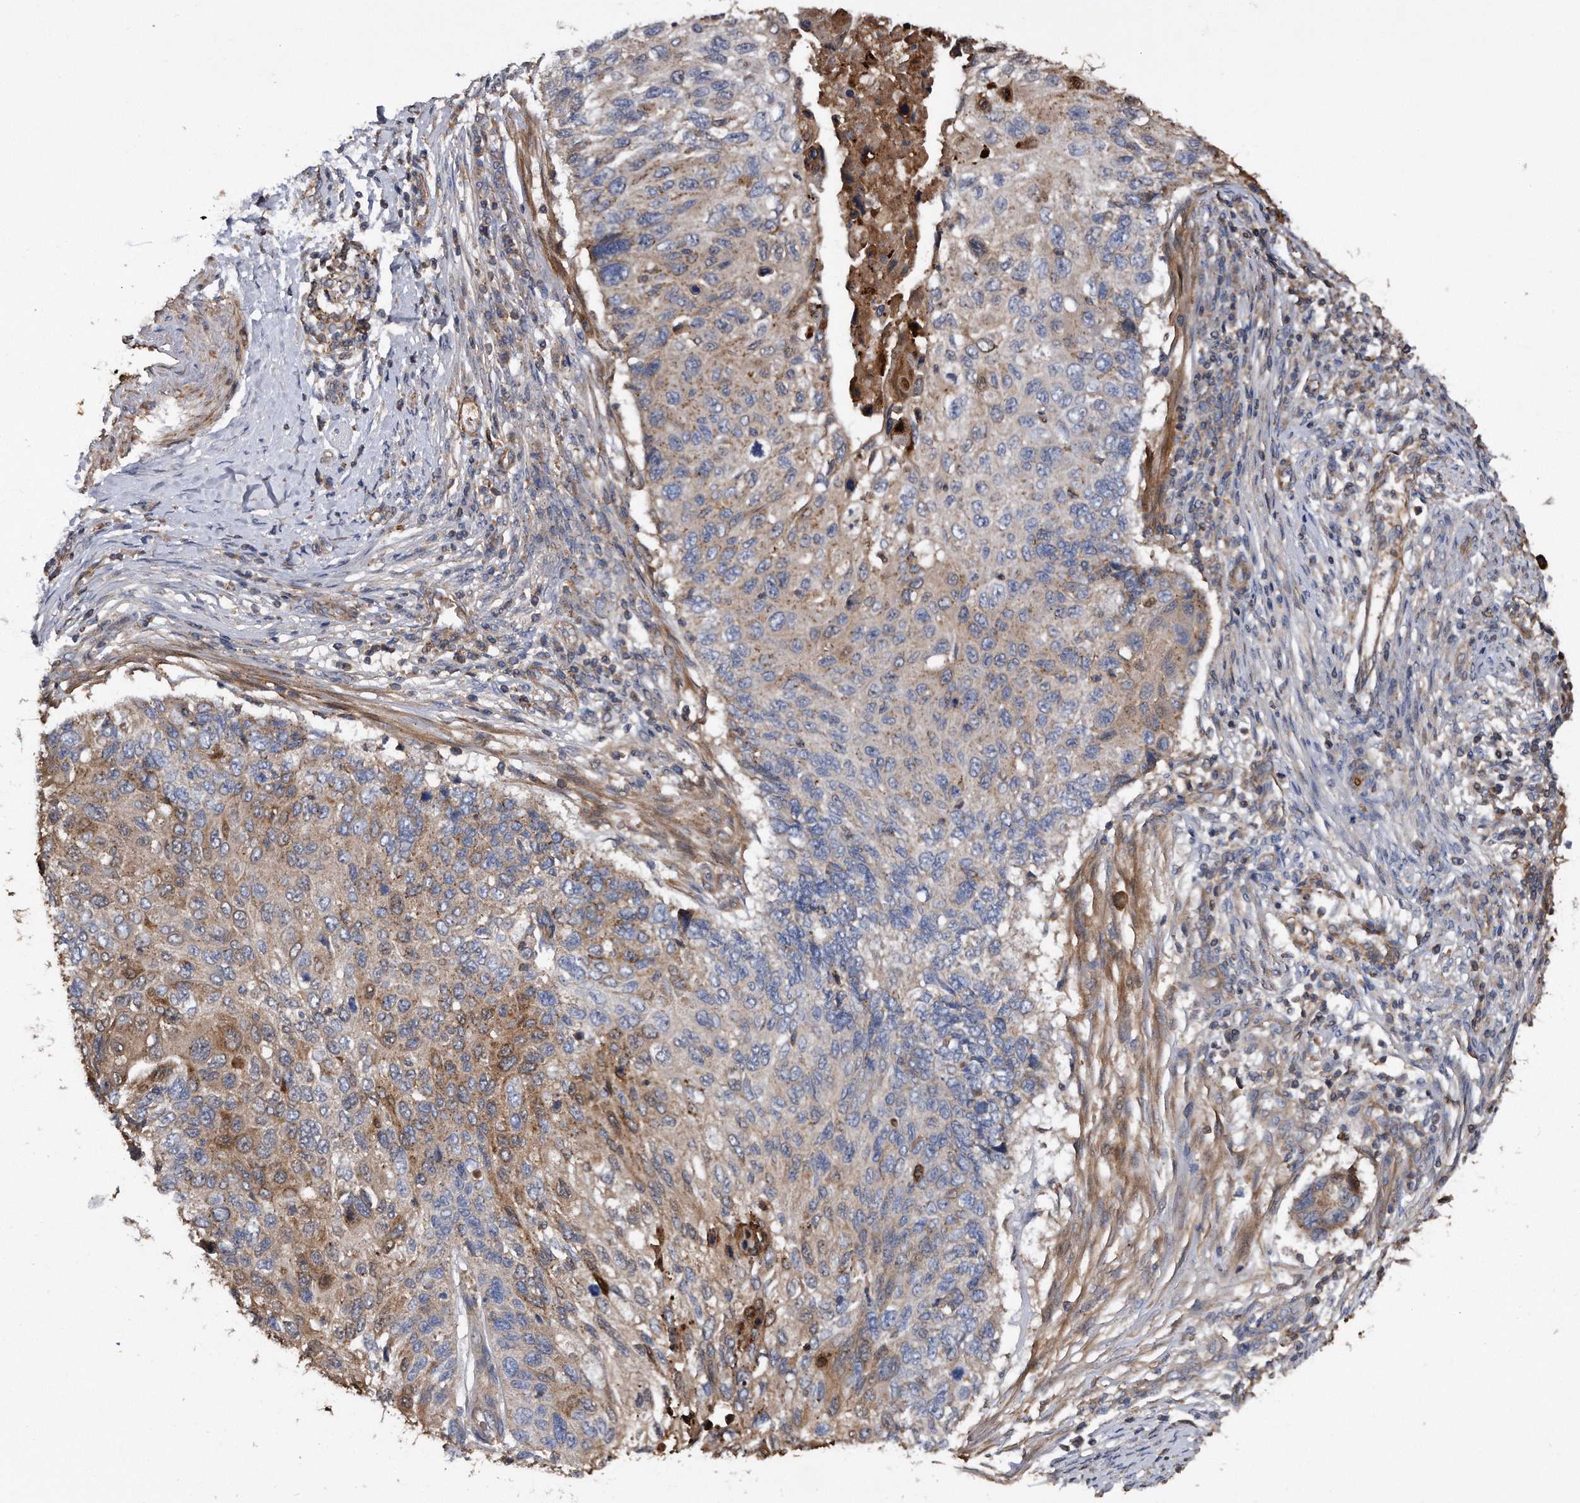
{"staining": {"intensity": "moderate", "quantity": "25%-75%", "location": "cytoplasmic/membranous"}, "tissue": "cervical cancer", "cell_type": "Tumor cells", "image_type": "cancer", "snomed": [{"axis": "morphology", "description": "Squamous cell carcinoma, NOS"}, {"axis": "topography", "description": "Cervix"}], "caption": "Cervical cancer stained with a protein marker shows moderate staining in tumor cells.", "gene": "KCND3", "patient": {"sex": "female", "age": 70}}